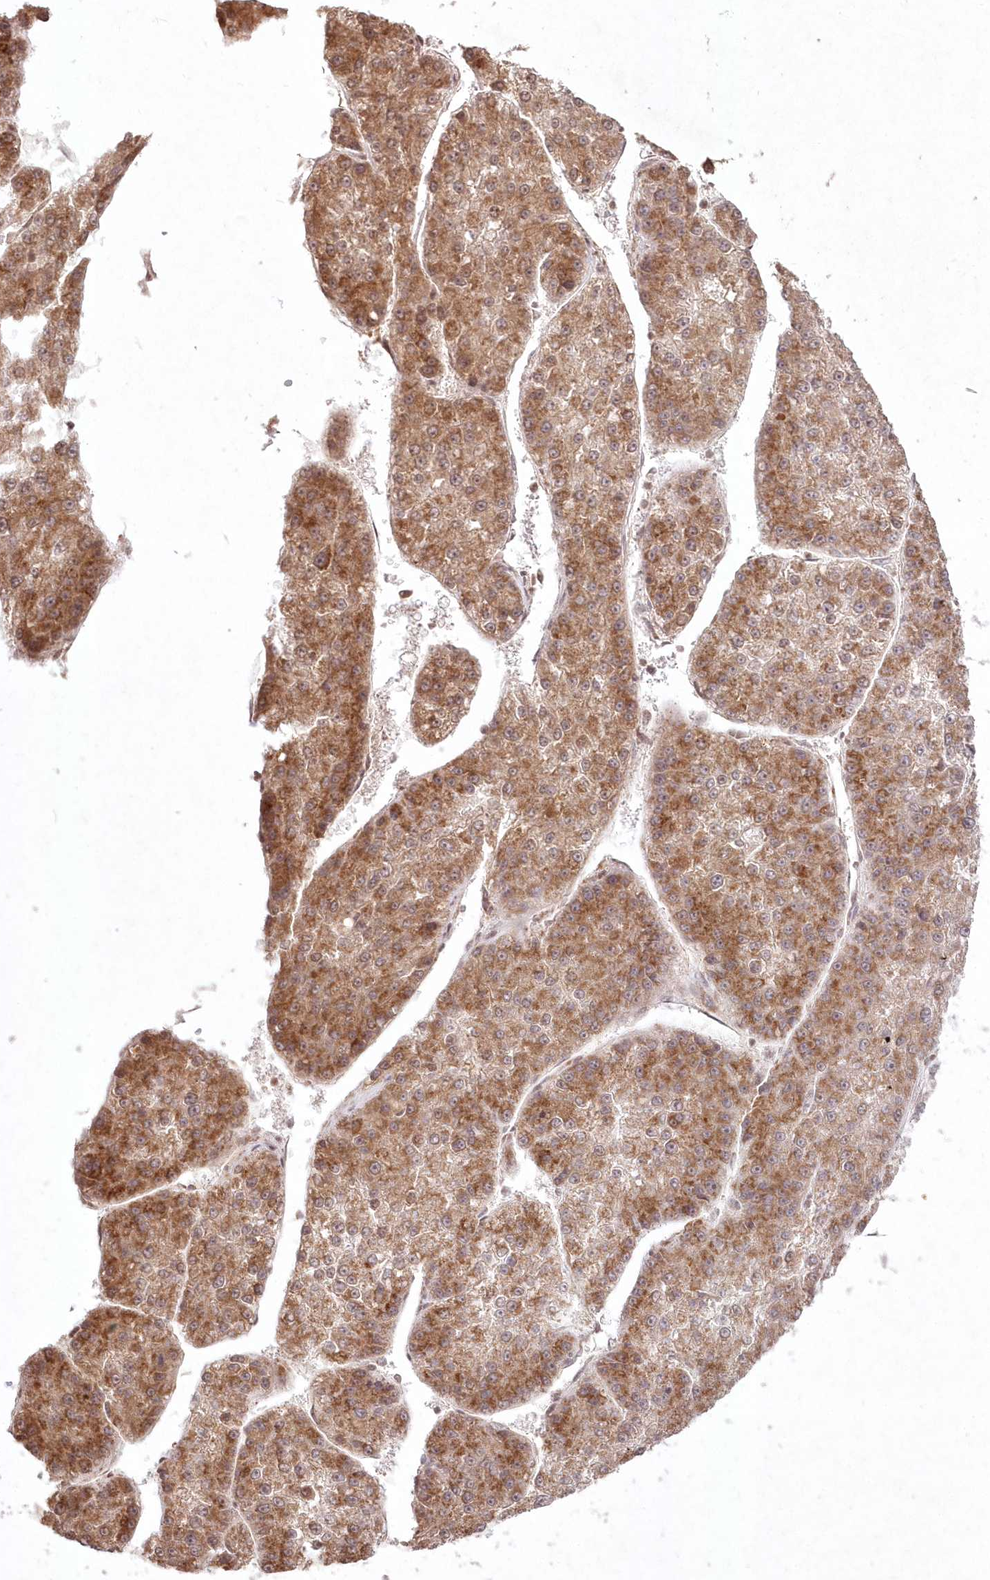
{"staining": {"intensity": "moderate", "quantity": ">75%", "location": "cytoplasmic/membranous"}, "tissue": "liver cancer", "cell_type": "Tumor cells", "image_type": "cancer", "snomed": [{"axis": "morphology", "description": "Carcinoma, Hepatocellular, NOS"}, {"axis": "topography", "description": "Liver"}], "caption": "IHC (DAB (3,3'-diaminobenzidine)) staining of human liver cancer (hepatocellular carcinoma) demonstrates moderate cytoplasmic/membranous protein positivity in approximately >75% of tumor cells. Nuclei are stained in blue.", "gene": "LRPPRC", "patient": {"sex": "female", "age": 73}}